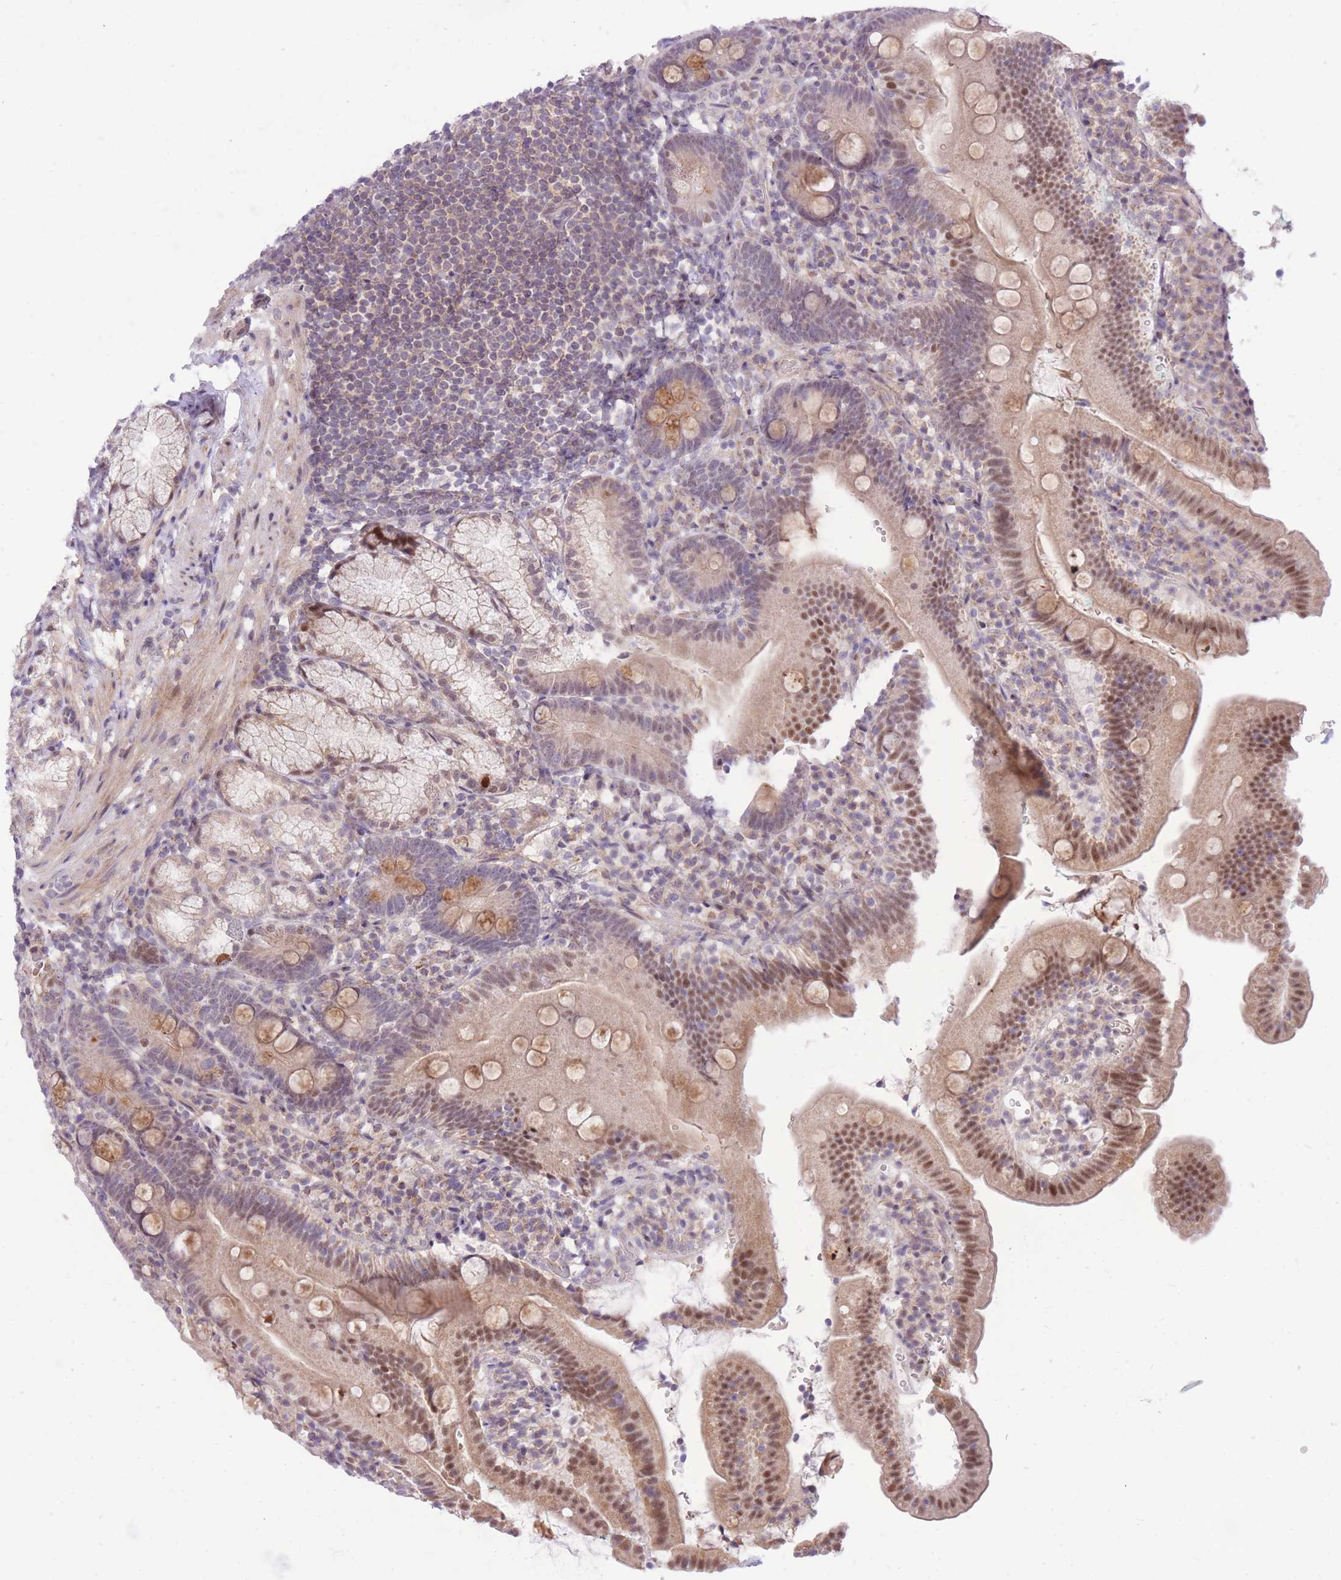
{"staining": {"intensity": "moderate", "quantity": ">75%", "location": "cytoplasmic/membranous,nuclear"}, "tissue": "duodenum", "cell_type": "Glandular cells", "image_type": "normal", "snomed": [{"axis": "morphology", "description": "Normal tissue, NOS"}, {"axis": "topography", "description": "Duodenum"}], "caption": "IHC photomicrograph of unremarkable duodenum: duodenum stained using immunohistochemistry (IHC) demonstrates medium levels of moderate protein expression localized specifically in the cytoplasmic/membranous,nuclear of glandular cells, appearing as a cytoplasmic/membranous,nuclear brown color.", "gene": "MINDY2", "patient": {"sex": "female", "age": 67}}